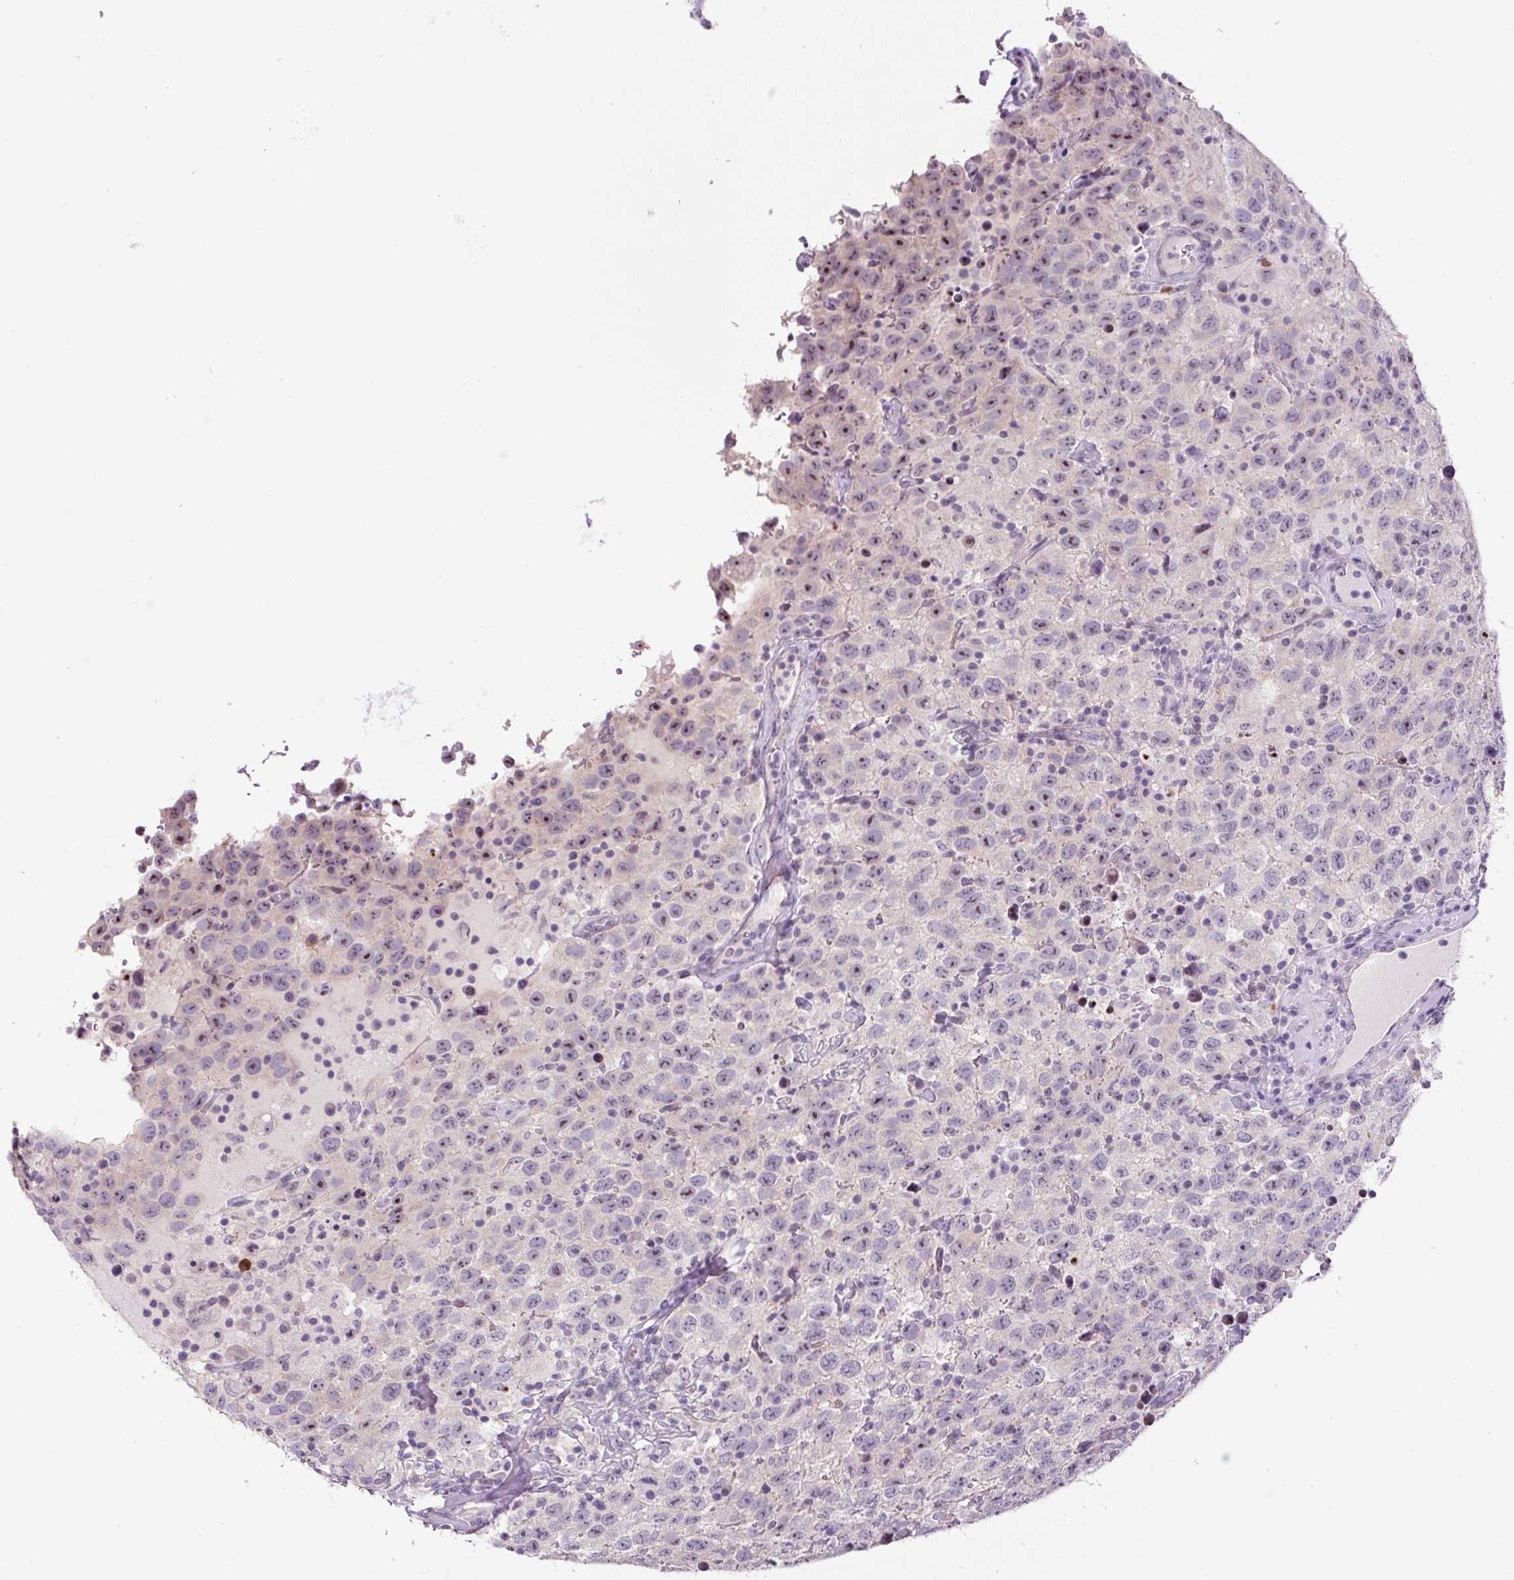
{"staining": {"intensity": "moderate", "quantity": "<25%", "location": "nuclear"}, "tissue": "testis cancer", "cell_type": "Tumor cells", "image_type": "cancer", "snomed": [{"axis": "morphology", "description": "Seminoma, NOS"}, {"axis": "topography", "description": "Testis"}], "caption": "Testis seminoma stained for a protein (brown) exhibits moderate nuclear positive expression in approximately <25% of tumor cells.", "gene": "TMEM151B", "patient": {"sex": "male", "age": 41}}